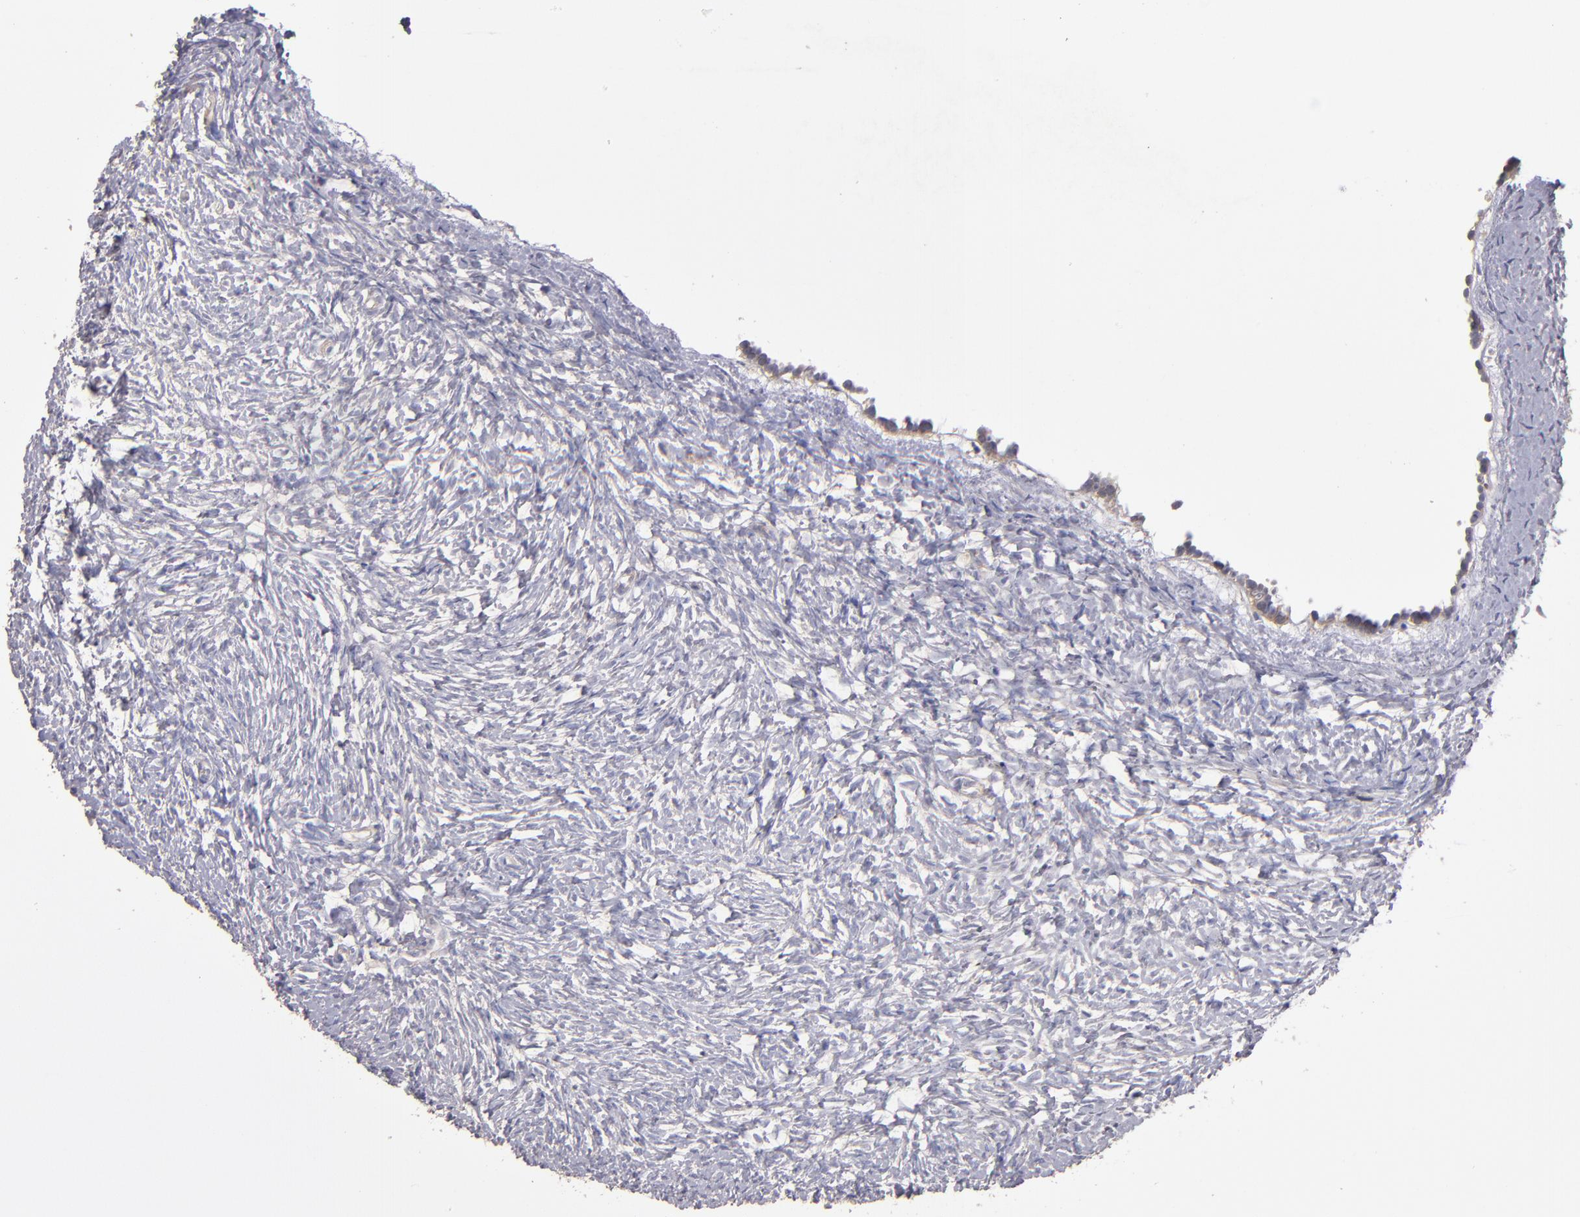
{"staining": {"intensity": "weak", "quantity": ">75%", "location": "cytoplasmic/membranous"}, "tissue": "ovary", "cell_type": "Follicle cells", "image_type": "normal", "snomed": [{"axis": "morphology", "description": "Normal tissue, NOS"}, {"axis": "topography", "description": "Ovary"}], "caption": "Brown immunohistochemical staining in unremarkable ovary reveals weak cytoplasmic/membranous expression in about >75% of follicle cells.", "gene": "MAGEE1", "patient": {"sex": "female", "age": 35}}